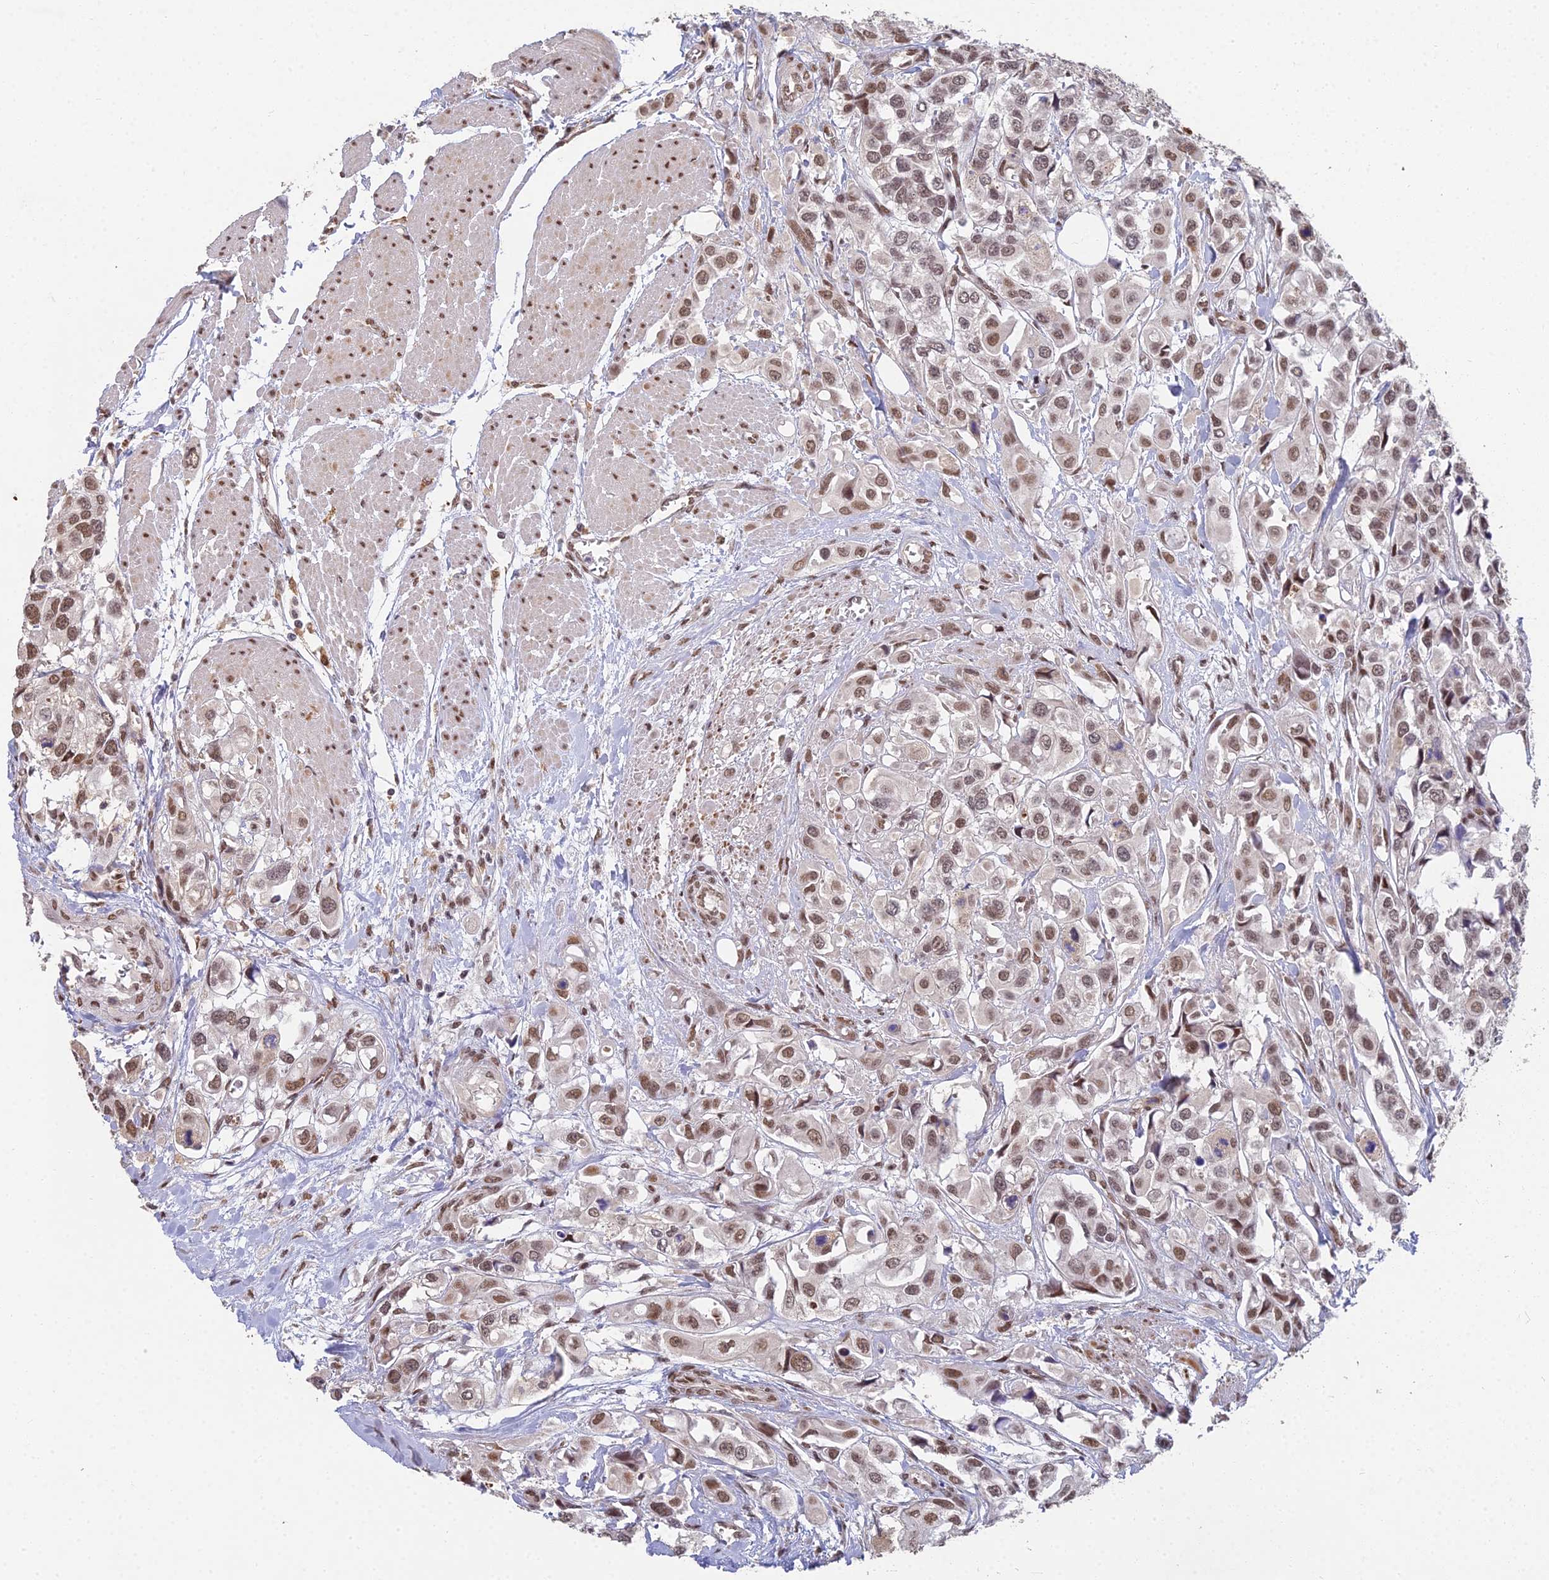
{"staining": {"intensity": "moderate", "quantity": ">75%", "location": "nuclear"}, "tissue": "urothelial cancer", "cell_type": "Tumor cells", "image_type": "cancer", "snomed": [{"axis": "morphology", "description": "Urothelial carcinoma, High grade"}, {"axis": "topography", "description": "Urinary bladder"}], "caption": "Urothelial carcinoma (high-grade) stained with a protein marker displays moderate staining in tumor cells.", "gene": "ABHD17A", "patient": {"sex": "male", "age": 67}}